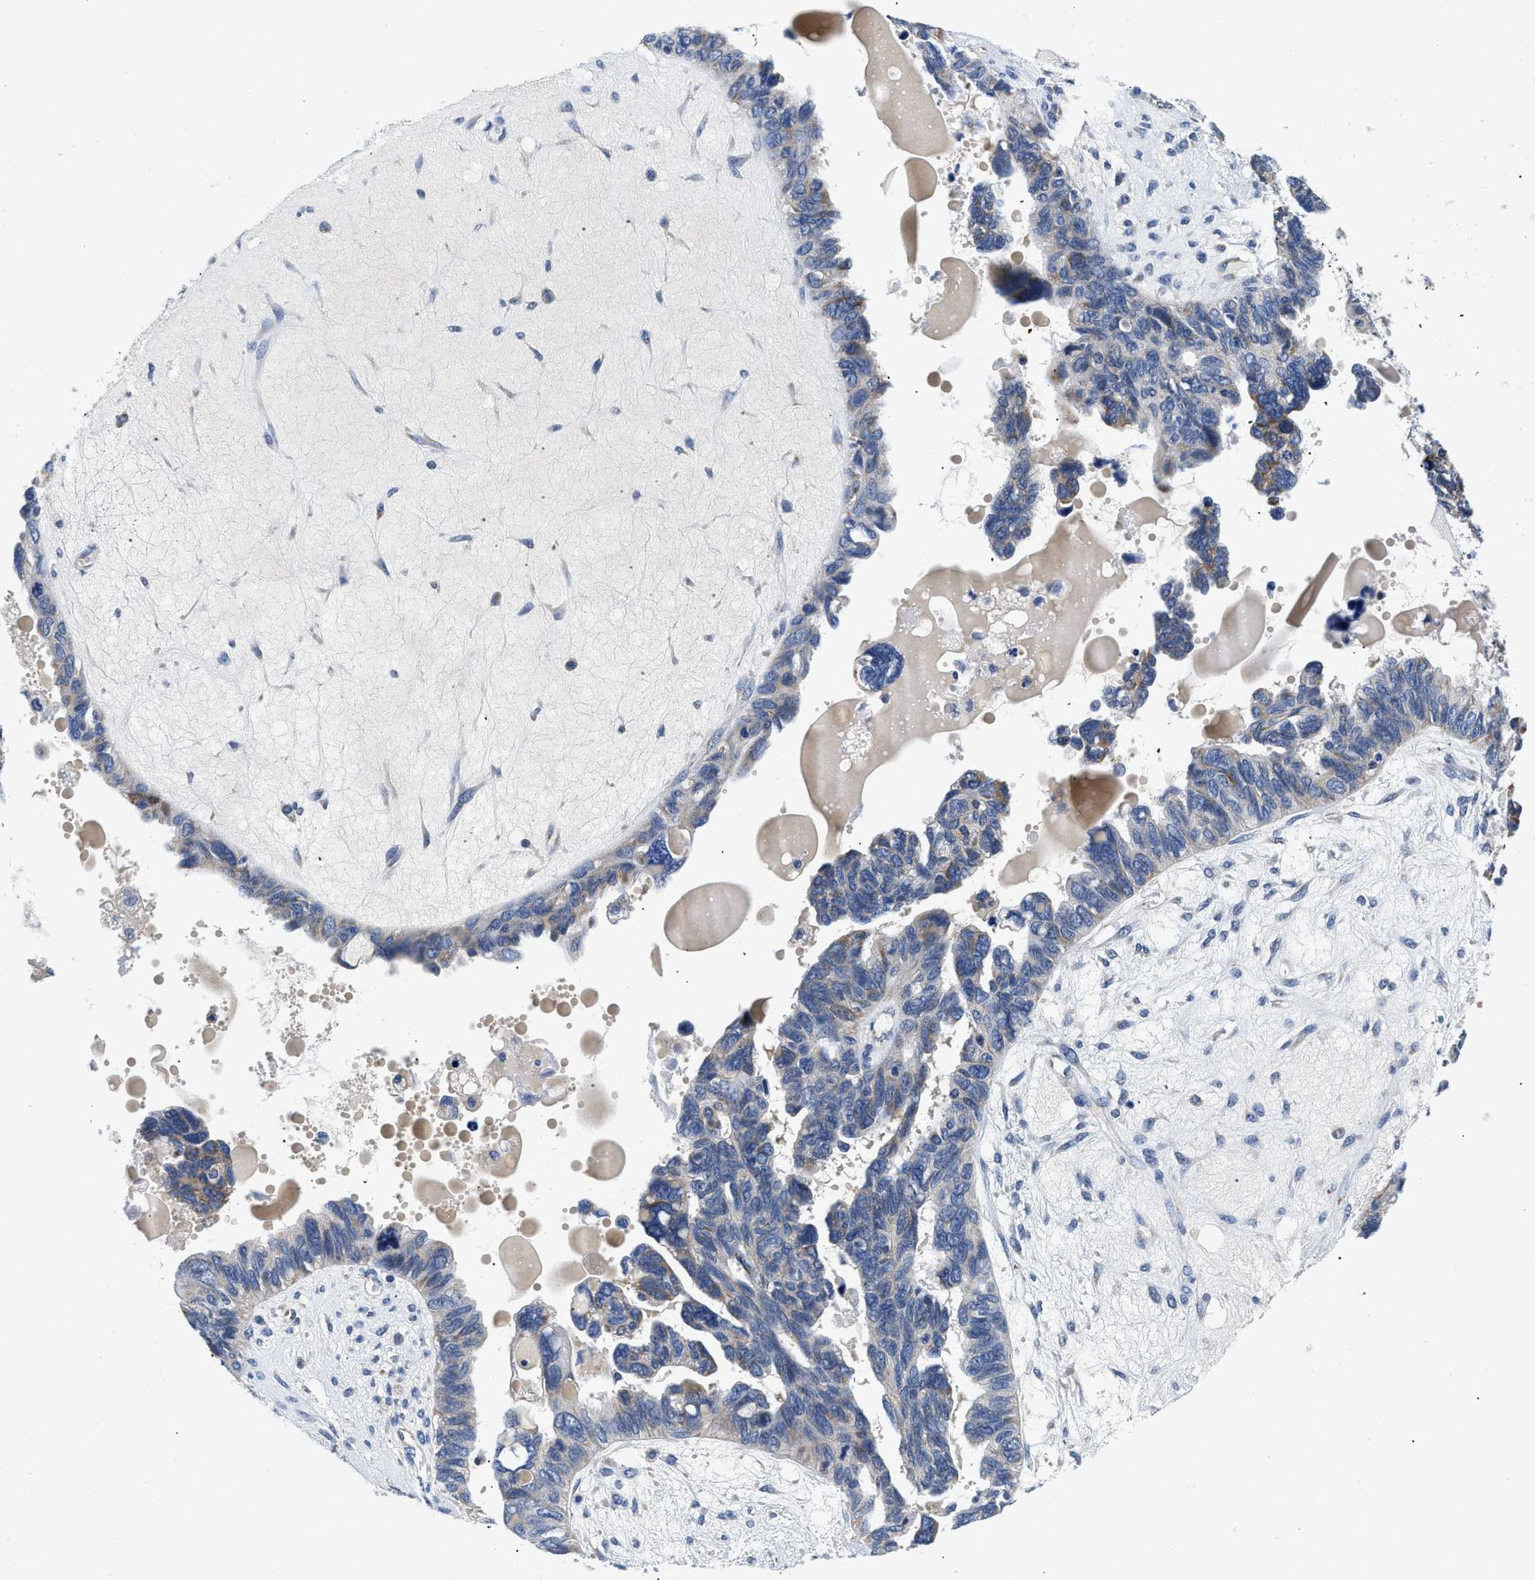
{"staining": {"intensity": "negative", "quantity": "none", "location": "none"}, "tissue": "ovarian cancer", "cell_type": "Tumor cells", "image_type": "cancer", "snomed": [{"axis": "morphology", "description": "Cystadenocarcinoma, serous, NOS"}, {"axis": "topography", "description": "Ovary"}], "caption": "This is an immunohistochemistry photomicrograph of human ovarian cancer (serous cystadenocarcinoma). There is no expression in tumor cells.", "gene": "PDP1", "patient": {"sex": "female", "age": 79}}